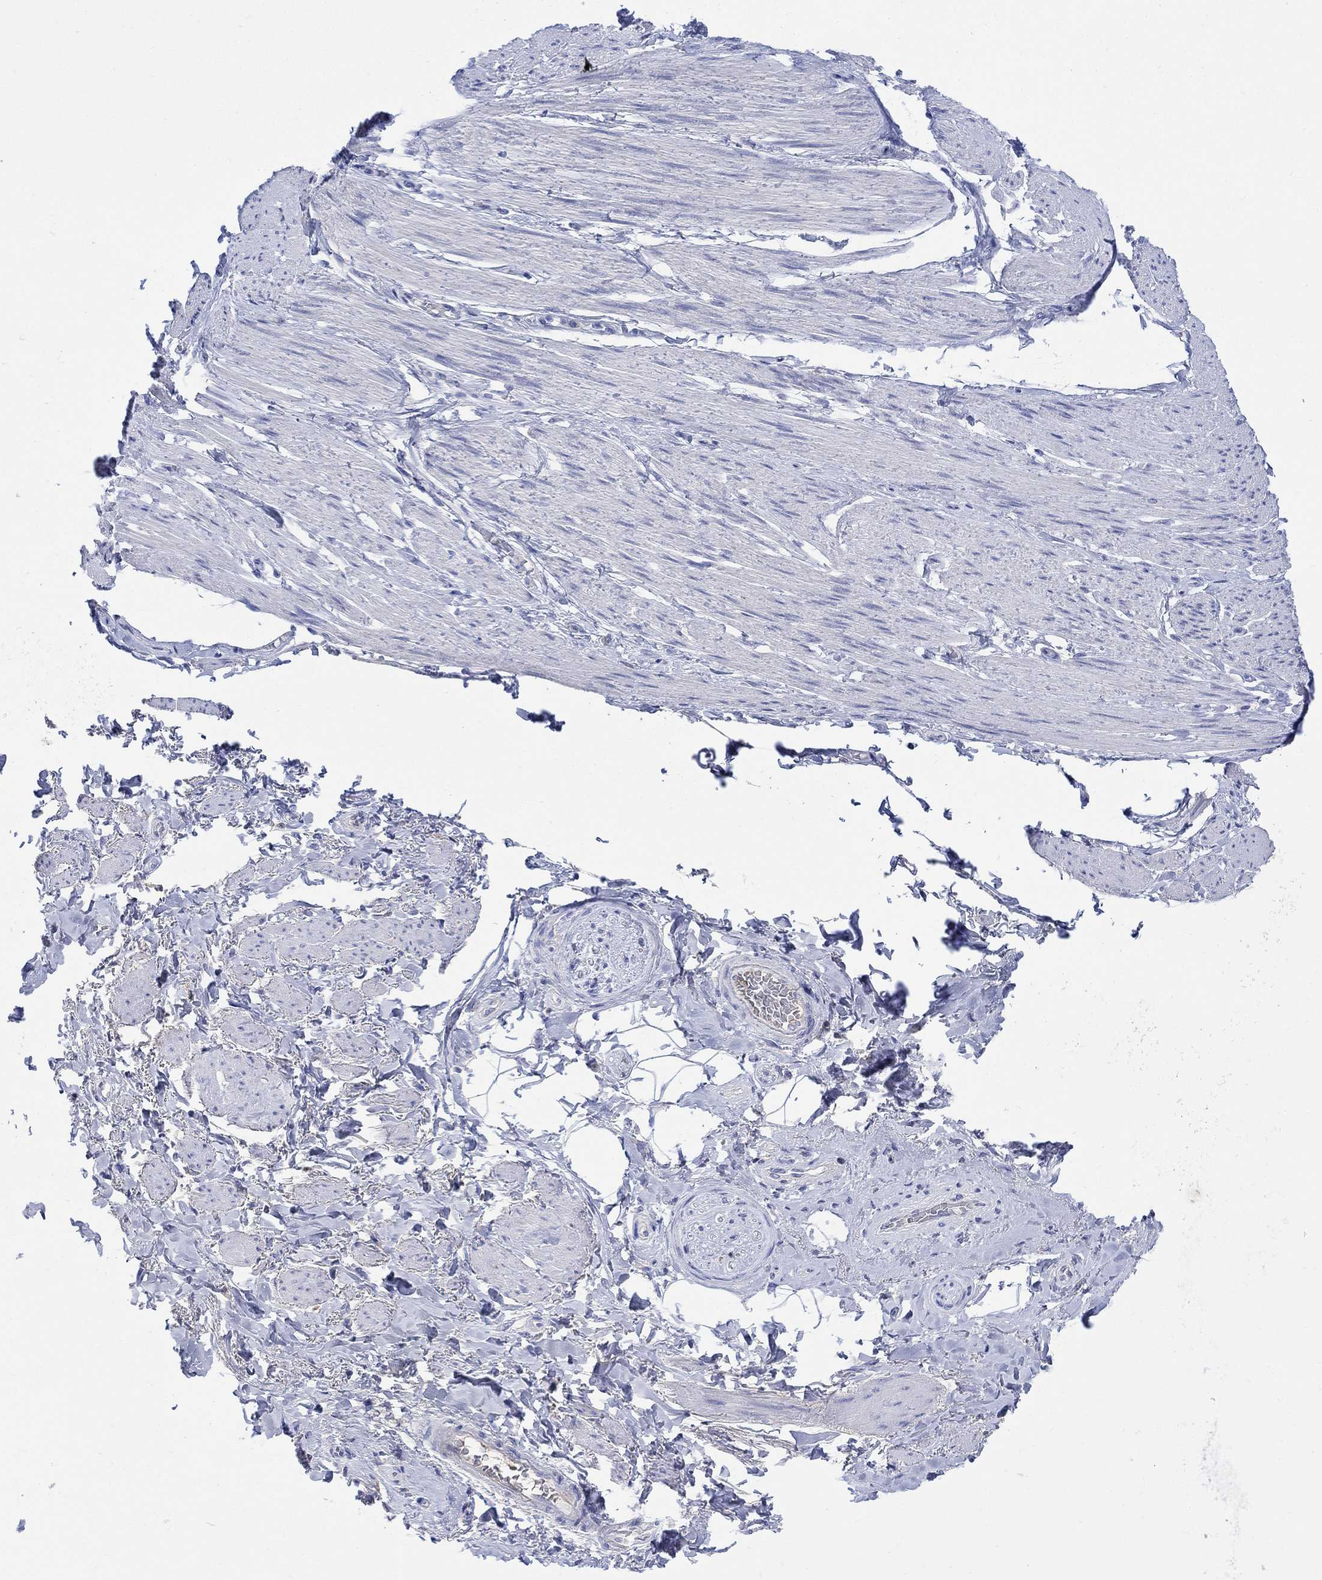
{"staining": {"intensity": "negative", "quantity": "none", "location": "none"}, "tissue": "adipose tissue", "cell_type": "Adipocytes", "image_type": "normal", "snomed": [{"axis": "morphology", "description": "Normal tissue, NOS"}, {"axis": "topography", "description": "Skeletal muscle"}, {"axis": "topography", "description": "Anal"}, {"axis": "topography", "description": "Peripheral nerve tissue"}], "caption": "A micrograph of adipose tissue stained for a protein demonstrates no brown staining in adipocytes. (DAB IHC with hematoxylin counter stain).", "gene": "GCM1", "patient": {"sex": "male", "age": 53}}